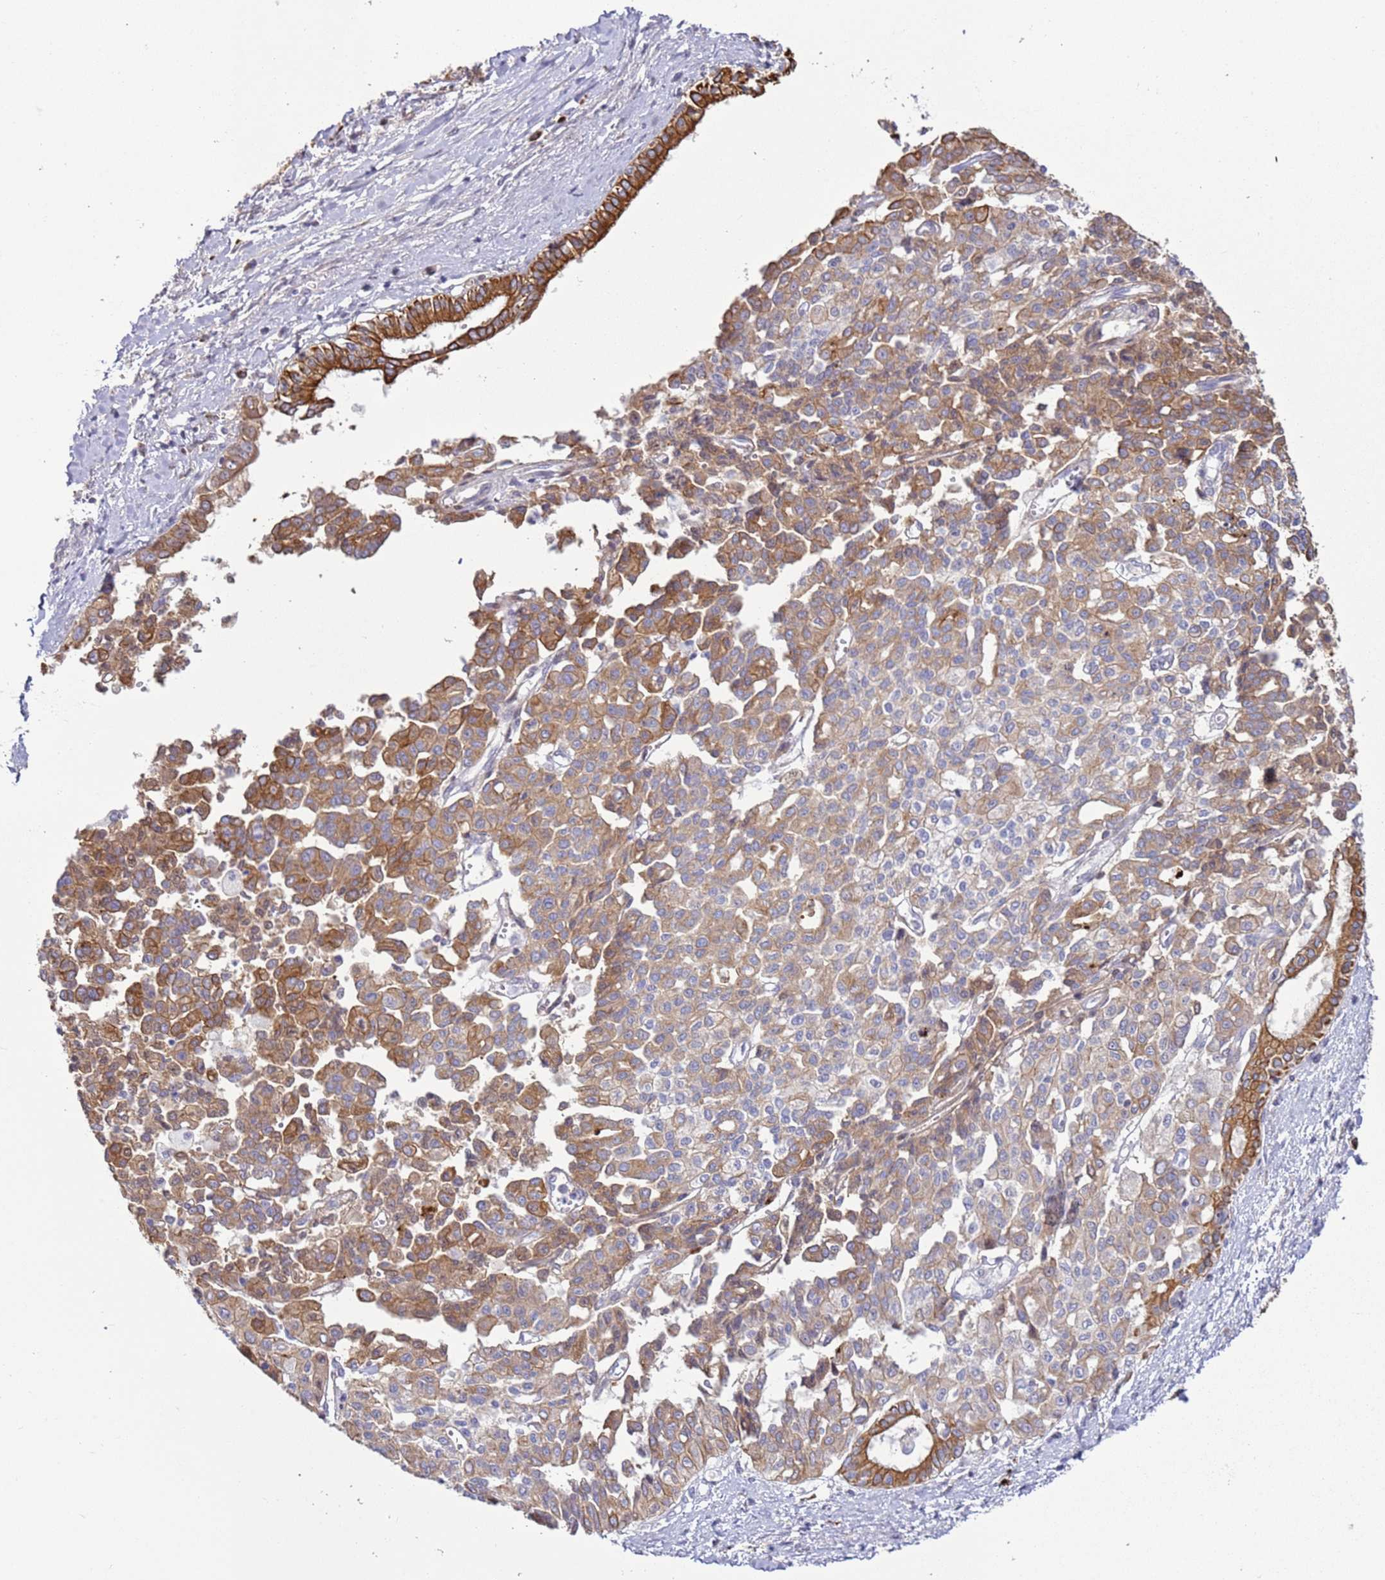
{"staining": {"intensity": "moderate", "quantity": ">75%", "location": "cytoplasmic/membranous"}, "tissue": "liver cancer", "cell_type": "Tumor cells", "image_type": "cancer", "snomed": [{"axis": "morphology", "description": "Cholangiocarcinoma"}, {"axis": "topography", "description": "Liver"}], "caption": "Human liver cholangiocarcinoma stained for a protein (brown) exhibits moderate cytoplasmic/membranous positive expression in about >75% of tumor cells.", "gene": "NPAP1", "patient": {"sex": "female", "age": 77}}